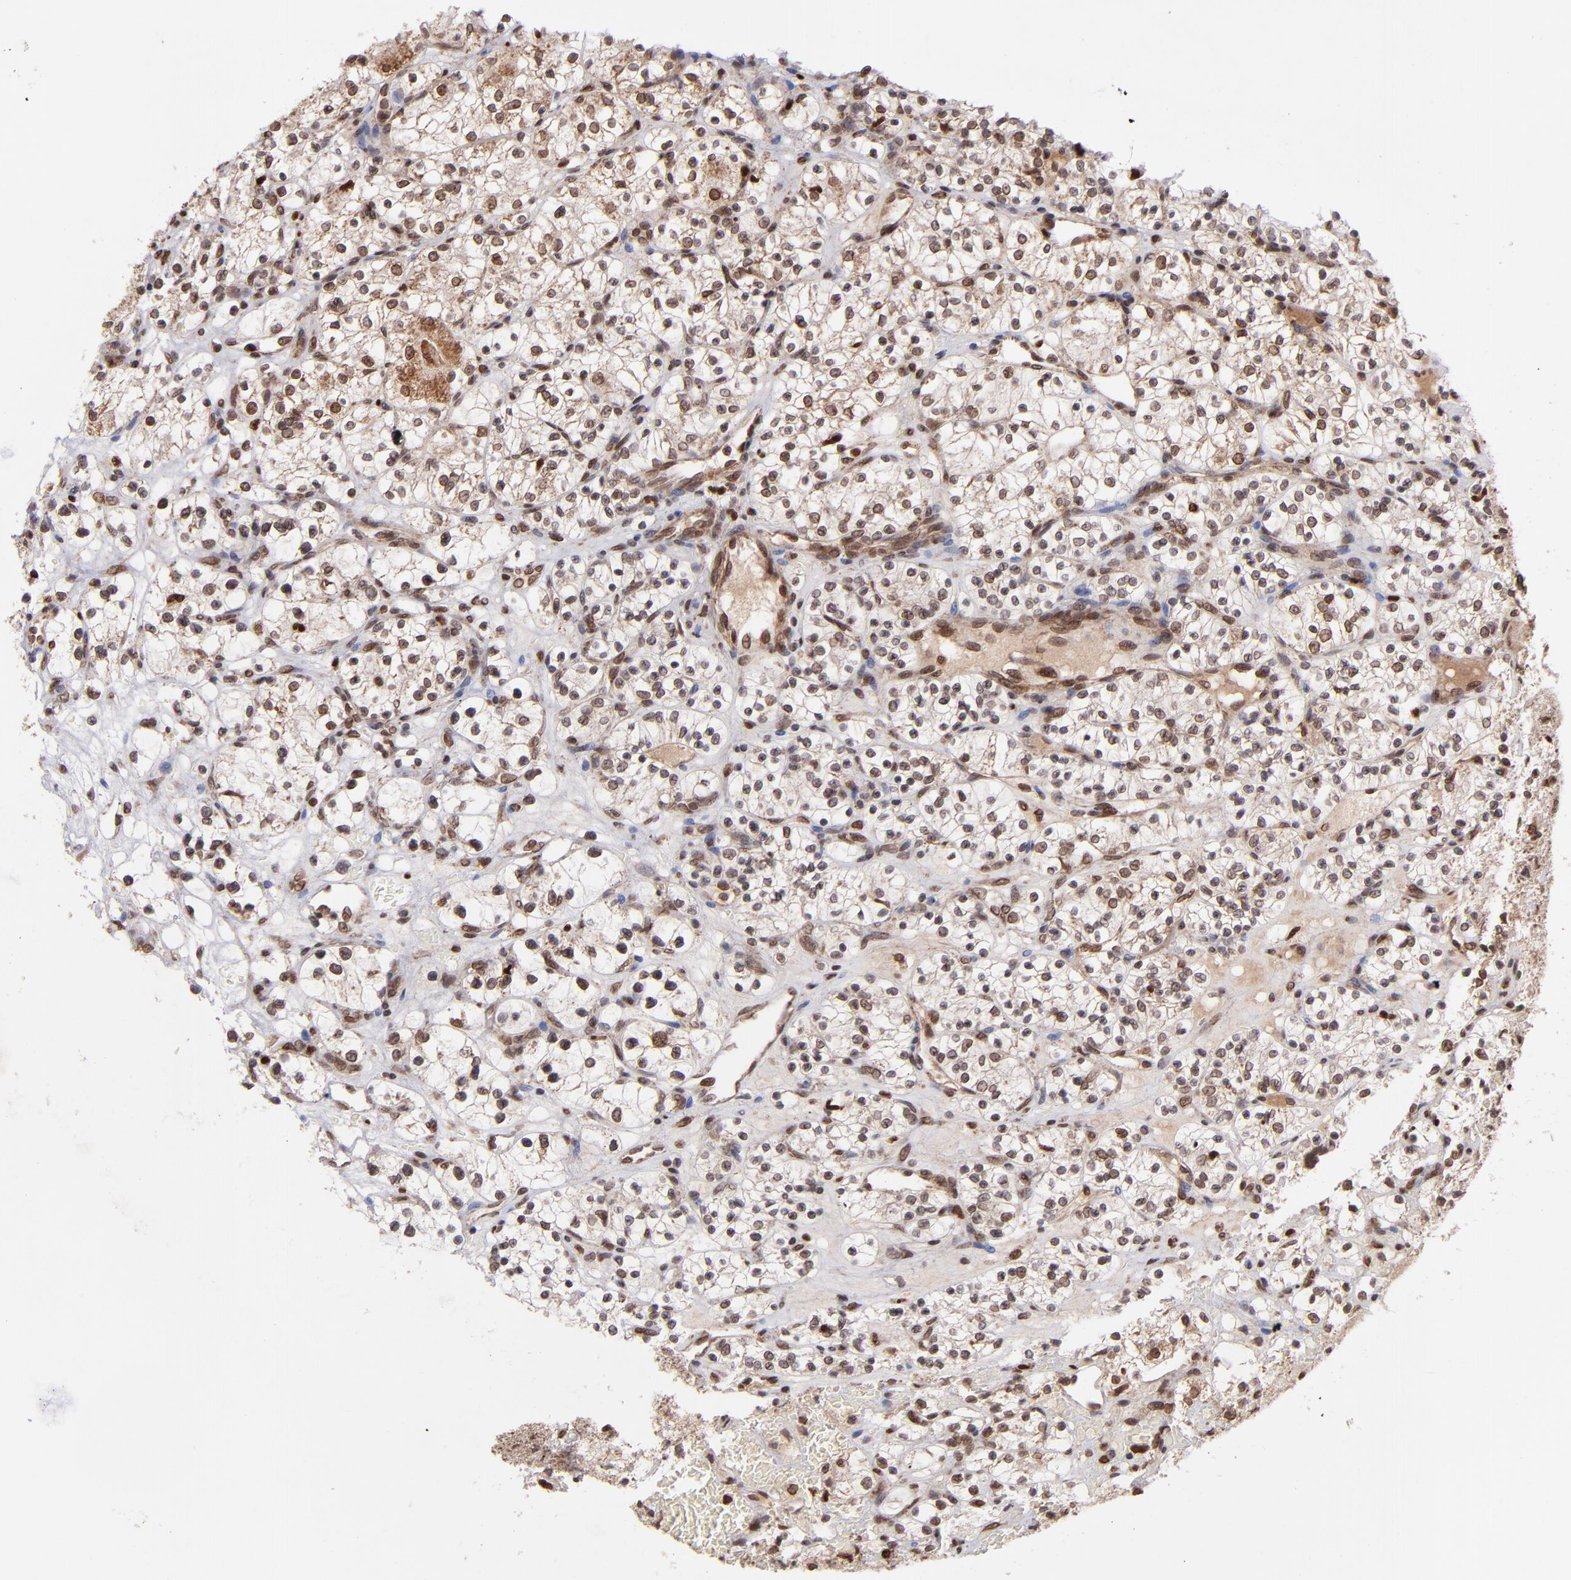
{"staining": {"intensity": "weak", "quantity": ">75%", "location": "cytoplasmic/membranous,nuclear"}, "tissue": "renal cancer", "cell_type": "Tumor cells", "image_type": "cancer", "snomed": [{"axis": "morphology", "description": "Adenocarcinoma, NOS"}, {"axis": "topography", "description": "Kidney"}], "caption": "Immunohistochemistry (IHC) histopathology image of renal cancer (adenocarcinoma) stained for a protein (brown), which reveals low levels of weak cytoplasmic/membranous and nuclear positivity in about >75% of tumor cells.", "gene": "TOP1MT", "patient": {"sex": "female", "age": 60}}